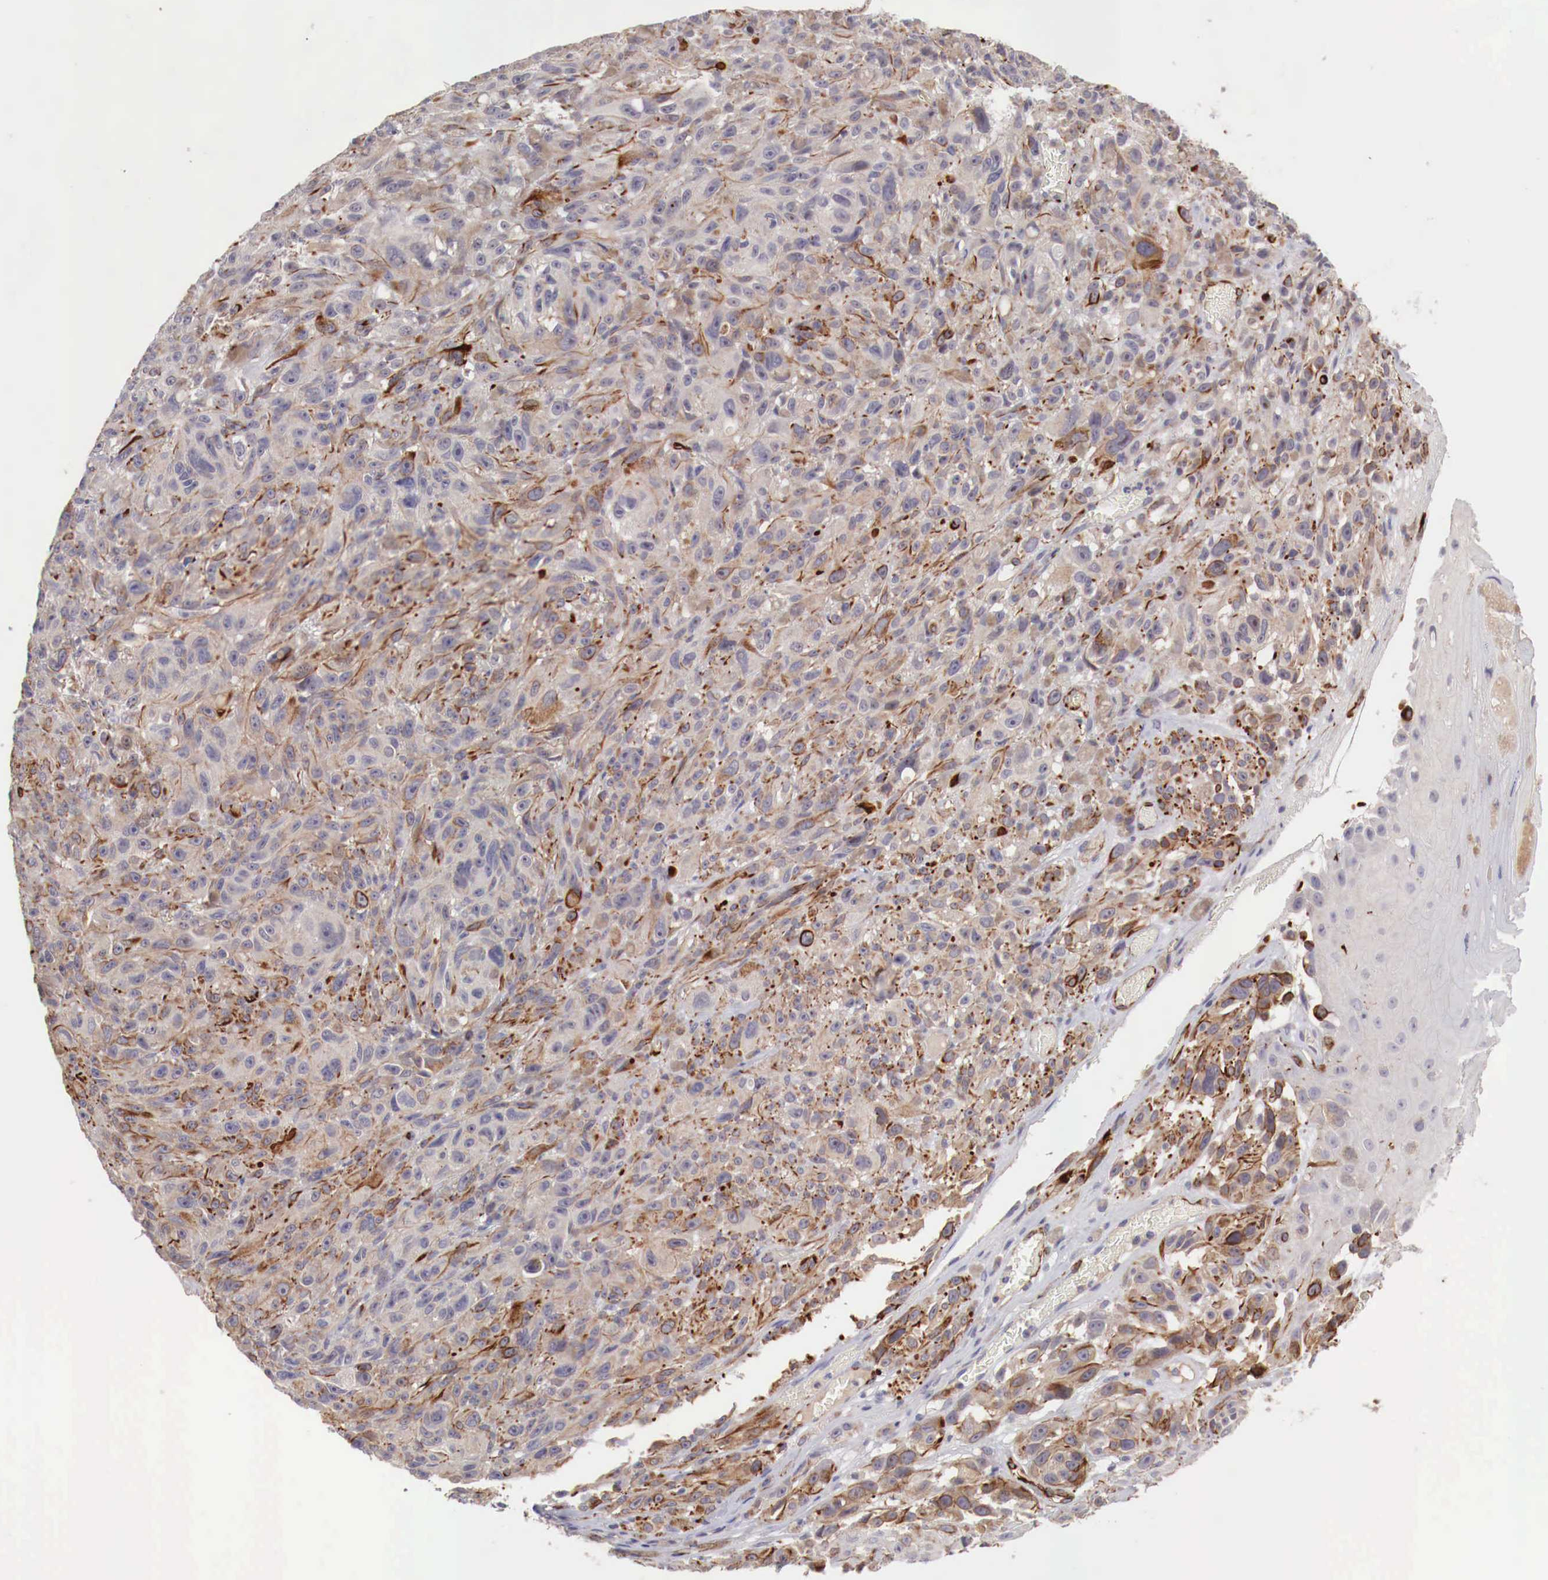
{"staining": {"intensity": "weak", "quantity": "25%-75%", "location": "cytoplasmic/membranous"}, "tissue": "melanoma", "cell_type": "Tumor cells", "image_type": "cancer", "snomed": [{"axis": "morphology", "description": "Malignant melanoma, NOS"}, {"axis": "topography", "description": "Skin"}], "caption": "Weak cytoplasmic/membranous positivity is seen in approximately 25%-75% of tumor cells in melanoma.", "gene": "WT1", "patient": {"sex": "male", "age": 67}}